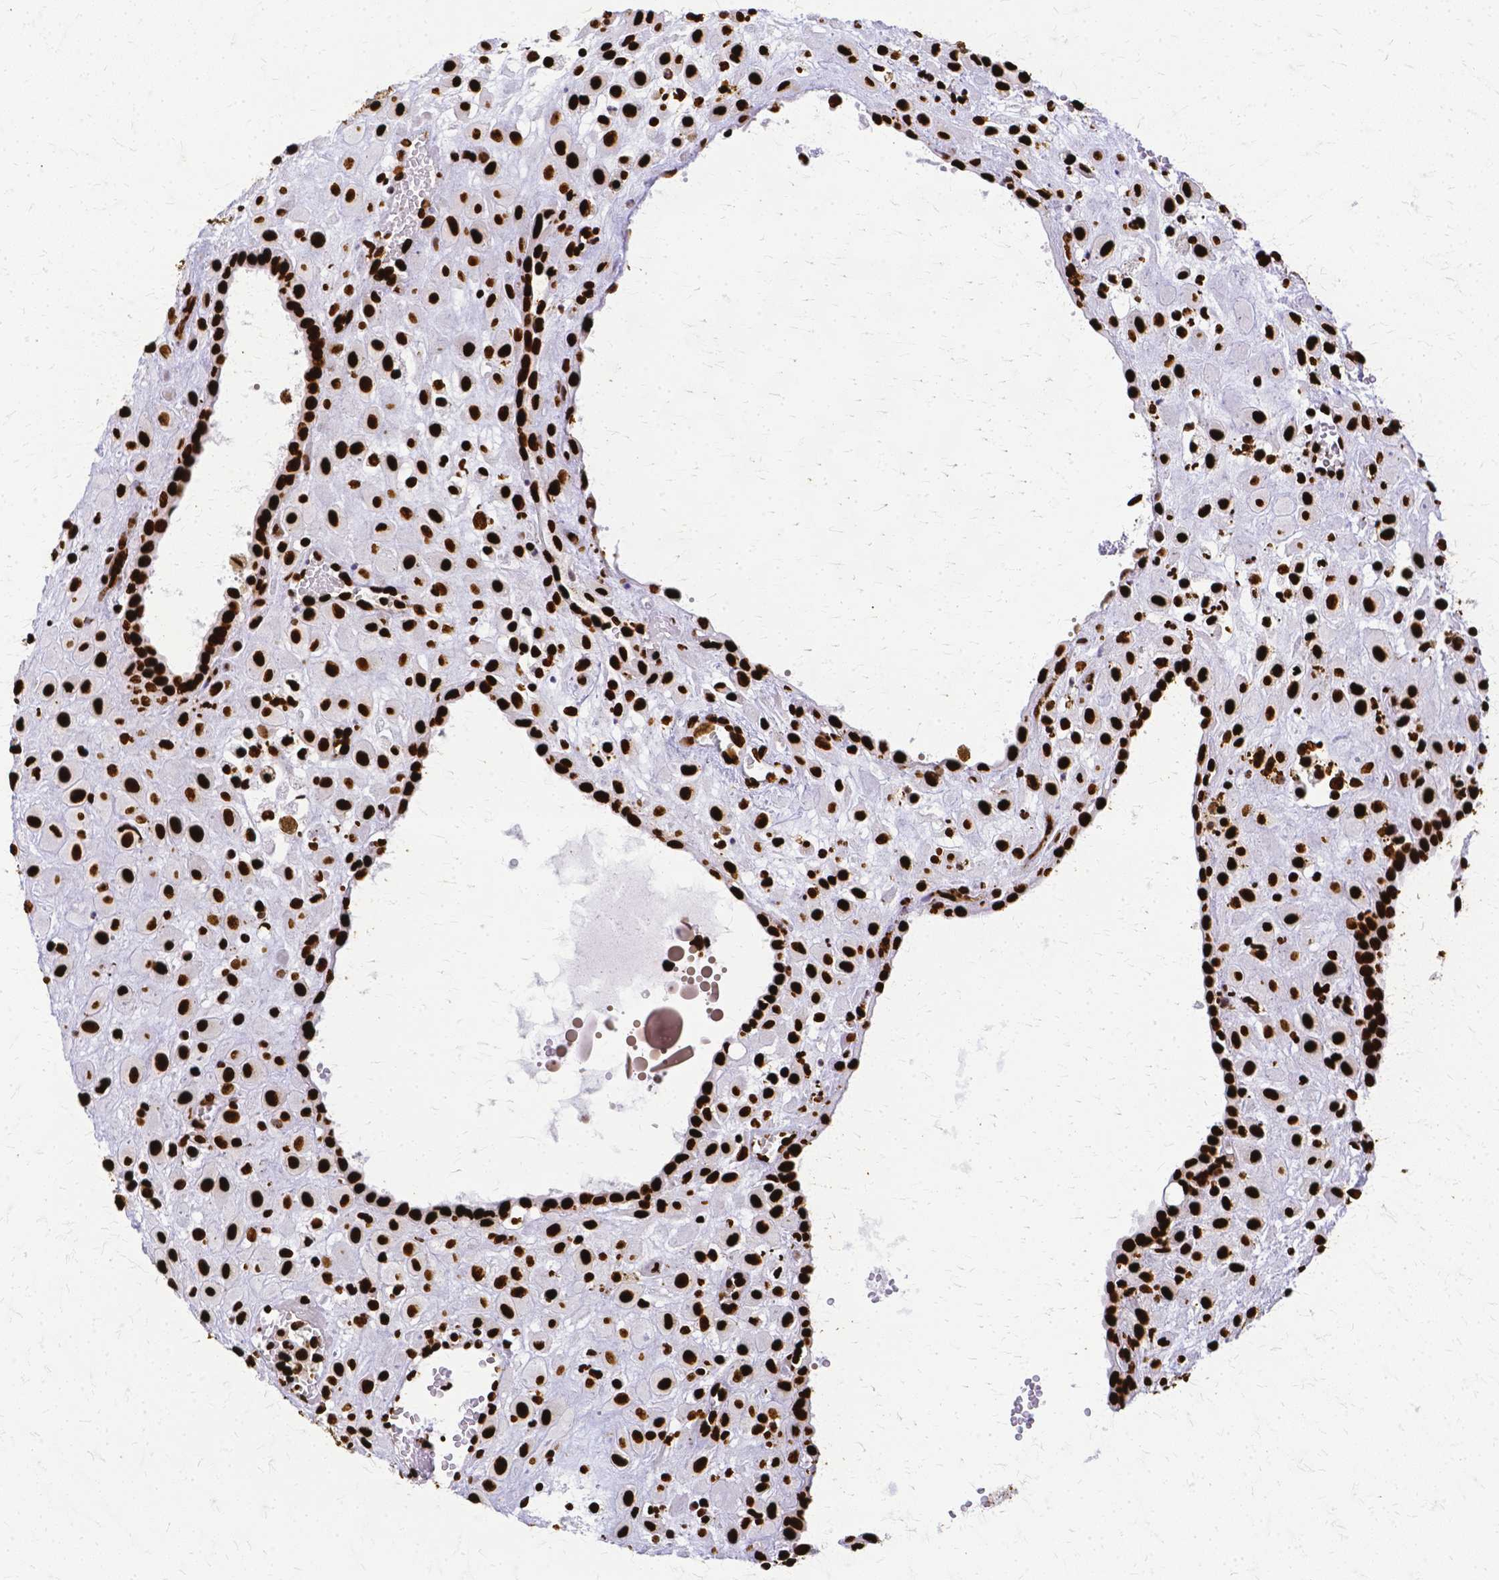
{"staining": {"intensity": "strong", "quantity": ">75%", "location": "nuclear"}, "tissue": "placenta", "cell_type": "Decidual cells", "image_type": "normal", "snomed": [{"axis": "morphology", "description": "Normal tissue, NOS"}, {"axis": "topography", "description": "Placenta"}], "caption": "Brown immunohistochemical staining in unremarkable human placenta displays strong nuclear staining in about >75% of decidual cells.", "gene": "SFPQ", "patient": {"sex": "female", "age": 24}}